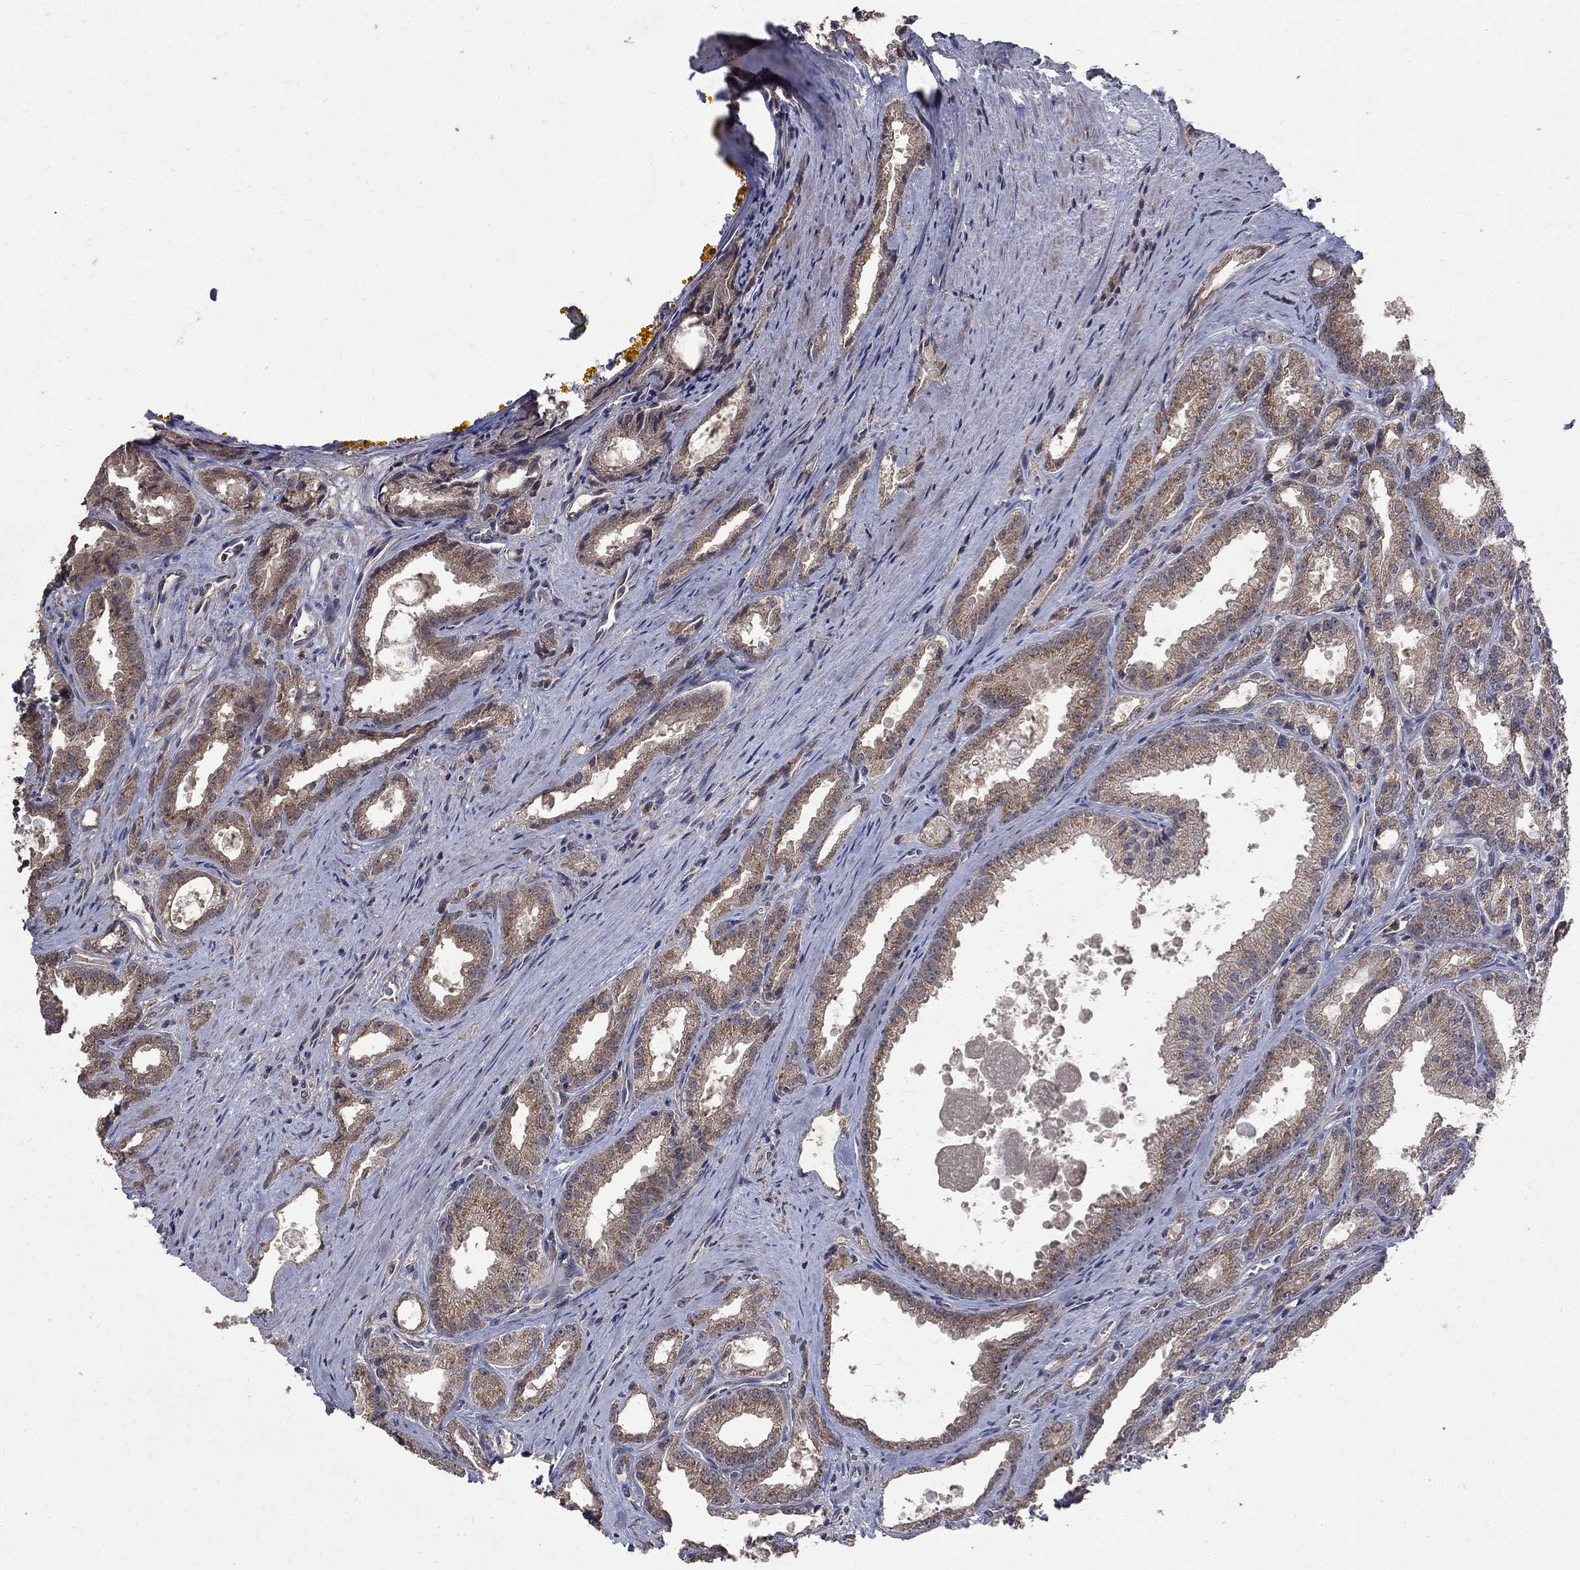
{"staining": {"intensity": "moderate", "quantity": "25%-75%", "location": "cytoplasmic/membranous"}, "tissue": "prostate cancer", "cell_type": "Tumor cells", "image_type": "cancer", "snomed": [{"axis": "morphology", "description": "Adenocarcinoma, NOS"}, {"axis": "morphology", "description": "Adenocarcinoma, High grade"}, {"axis": "topography", "description": "Prostate"}], "caption": "Immunohistochemistry photomicrograph of neoplastic tissue: human prostate cancer (adenocarcinoma) stained using IHC demonstrates medium levels of moderate protein expression localized specifically in the cytoplasmic/membranous of tumor cells, appearing as a cytoplasmic/membranous brown color.", "gene": "C17orf75", "patient": {"sex": "male", "age": 70}}